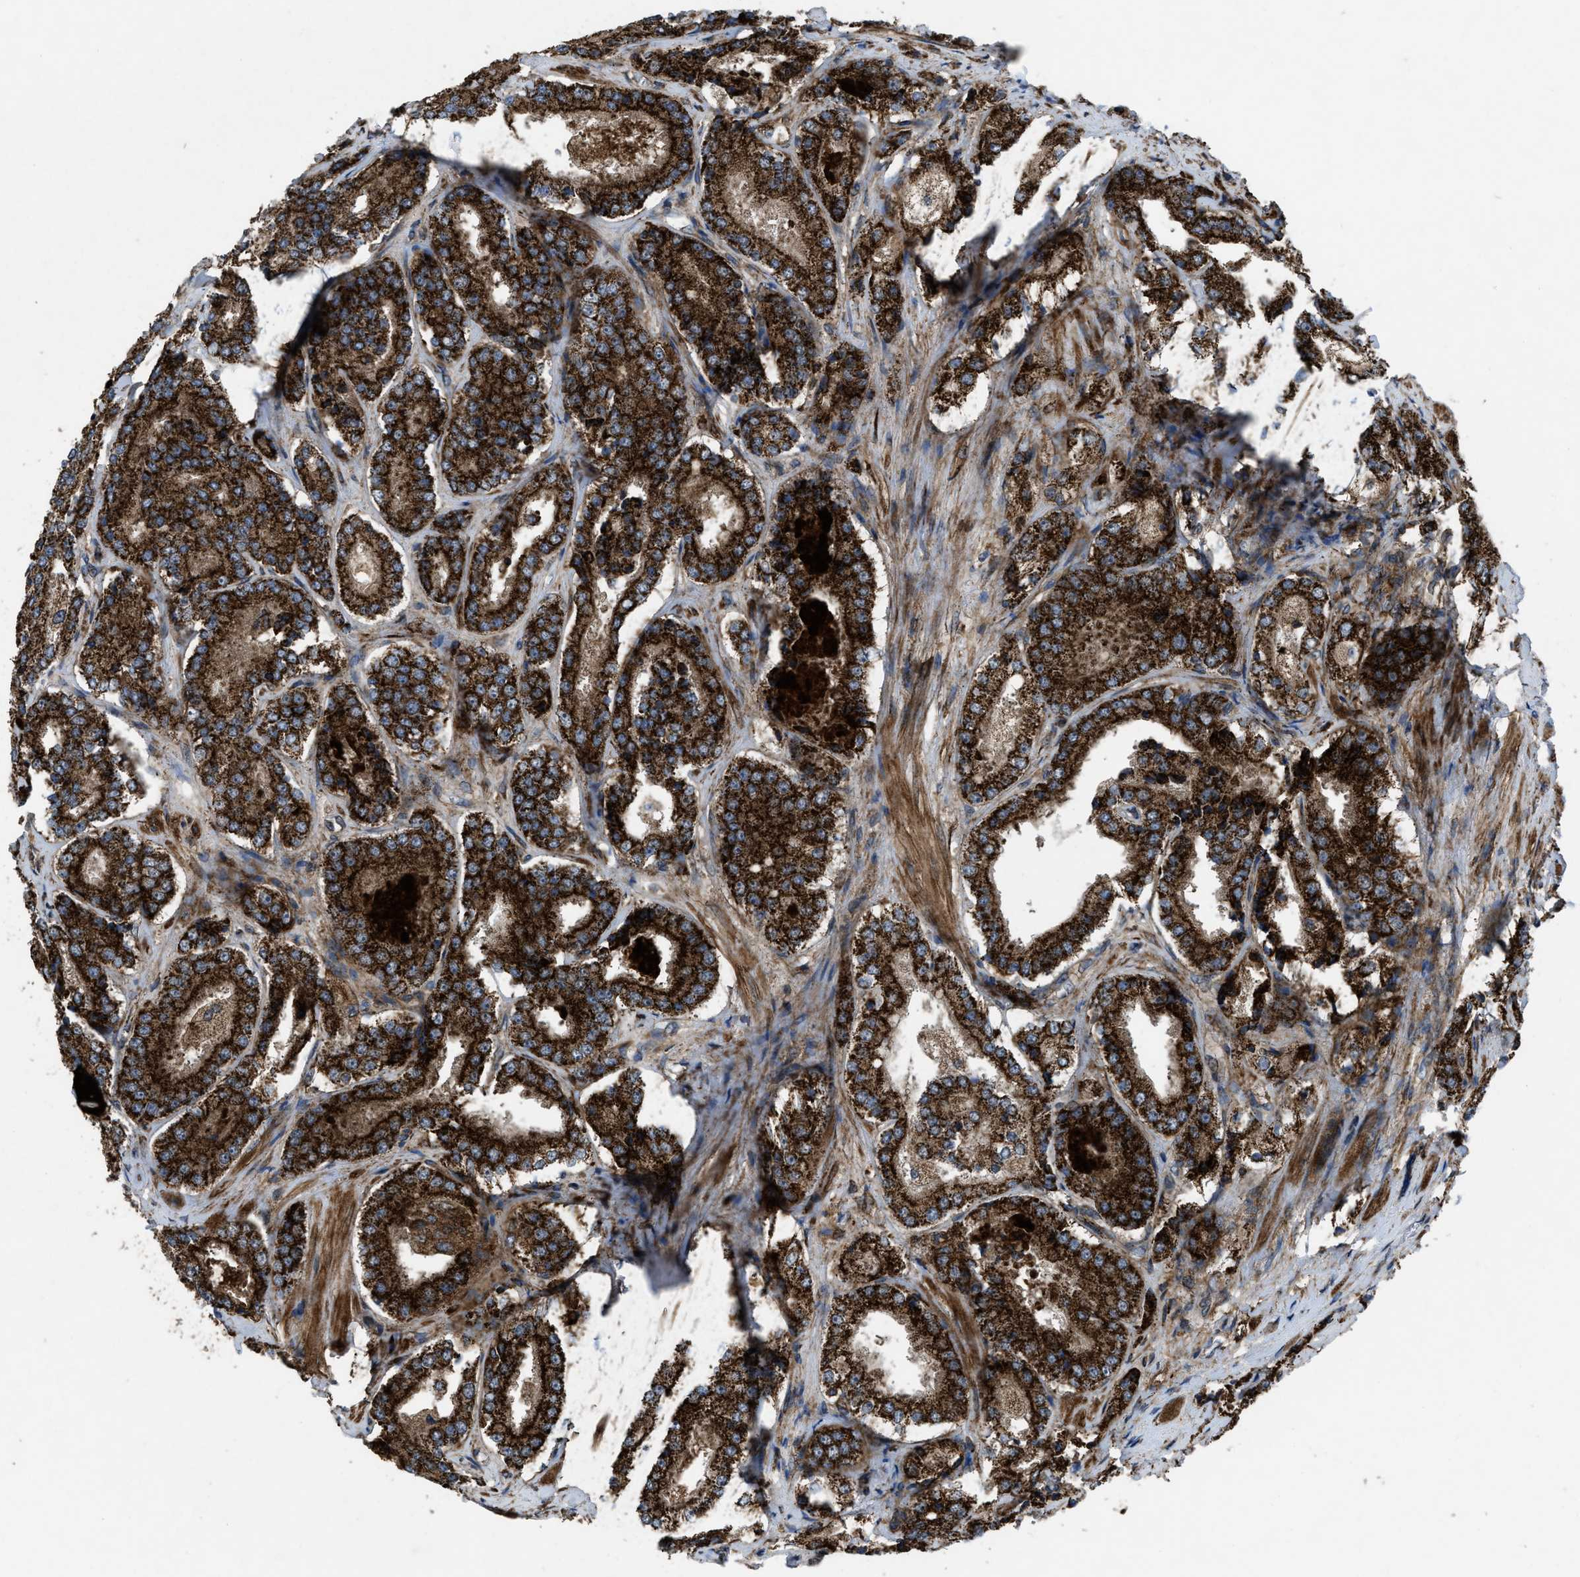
{"staining": {"intensity": "strong", "quantity": ">75%", "location": "cytoplasmic/membranous"}, "tissue": "prostate cancer", "cell_type": "Tumor cells", "image_type": "cancer", "snomed": [{"axis": "morphology", "description": "Adenocarcinoma, High grade"}, {"axis": "topography", "description": "Prostate"}], "caption": "Immunohistochemistry staining of high-grade adenocarcinoma (prostate), which exhibits high levels of strong cytoplasmic/membranous positivity in about >75% of tumor cells indicating strong cytoplasmic/membranous protein positivity. The staining was performed using DAB (brown) for protein detection and nuclei were counterstained in hematoxylin (blue).", "gene": "PER3", "patient": {"sex": "male", "age": 65}}